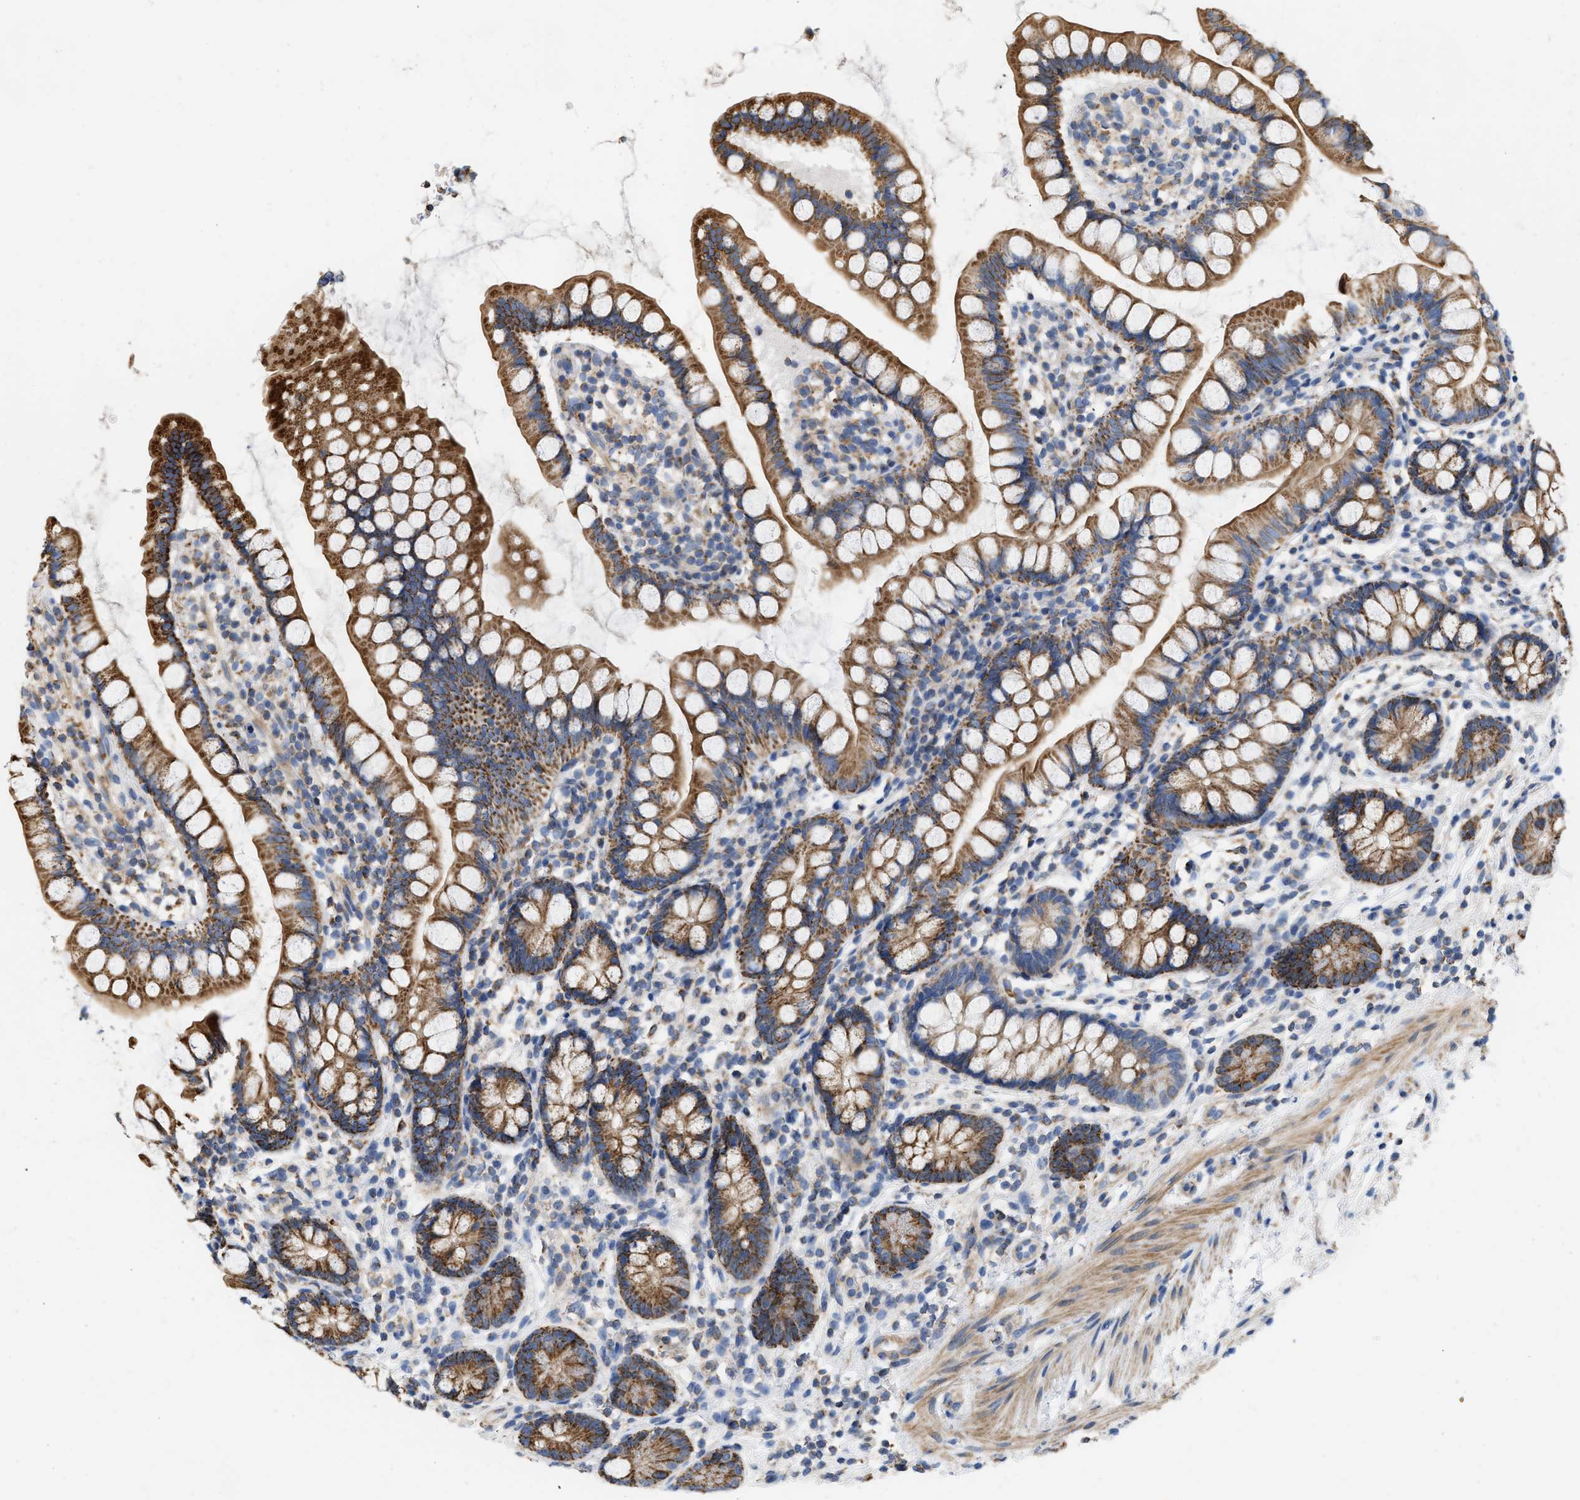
{"staining": {"intensity": "strong", "quantity": ">75%", "location": "cytoplasmic/membranous"}, "tissue": "small intestine", "cell_type": "Glandular cells", "image_type": "normal", "snomed": [{"axis": "morphology", "description": "Normal tissue, NOS"}, {"axis": "topography", "description": "Small intestine"}], "caption": "A photomicrograph showing strong cytoplasmic/membranous expression in approximately >75% of glandular cells in normal small intestine, as visualized by brown immunohistochemical staining.", "gene": "GRB10", "patient": {"sex": "female", "age": 84}}